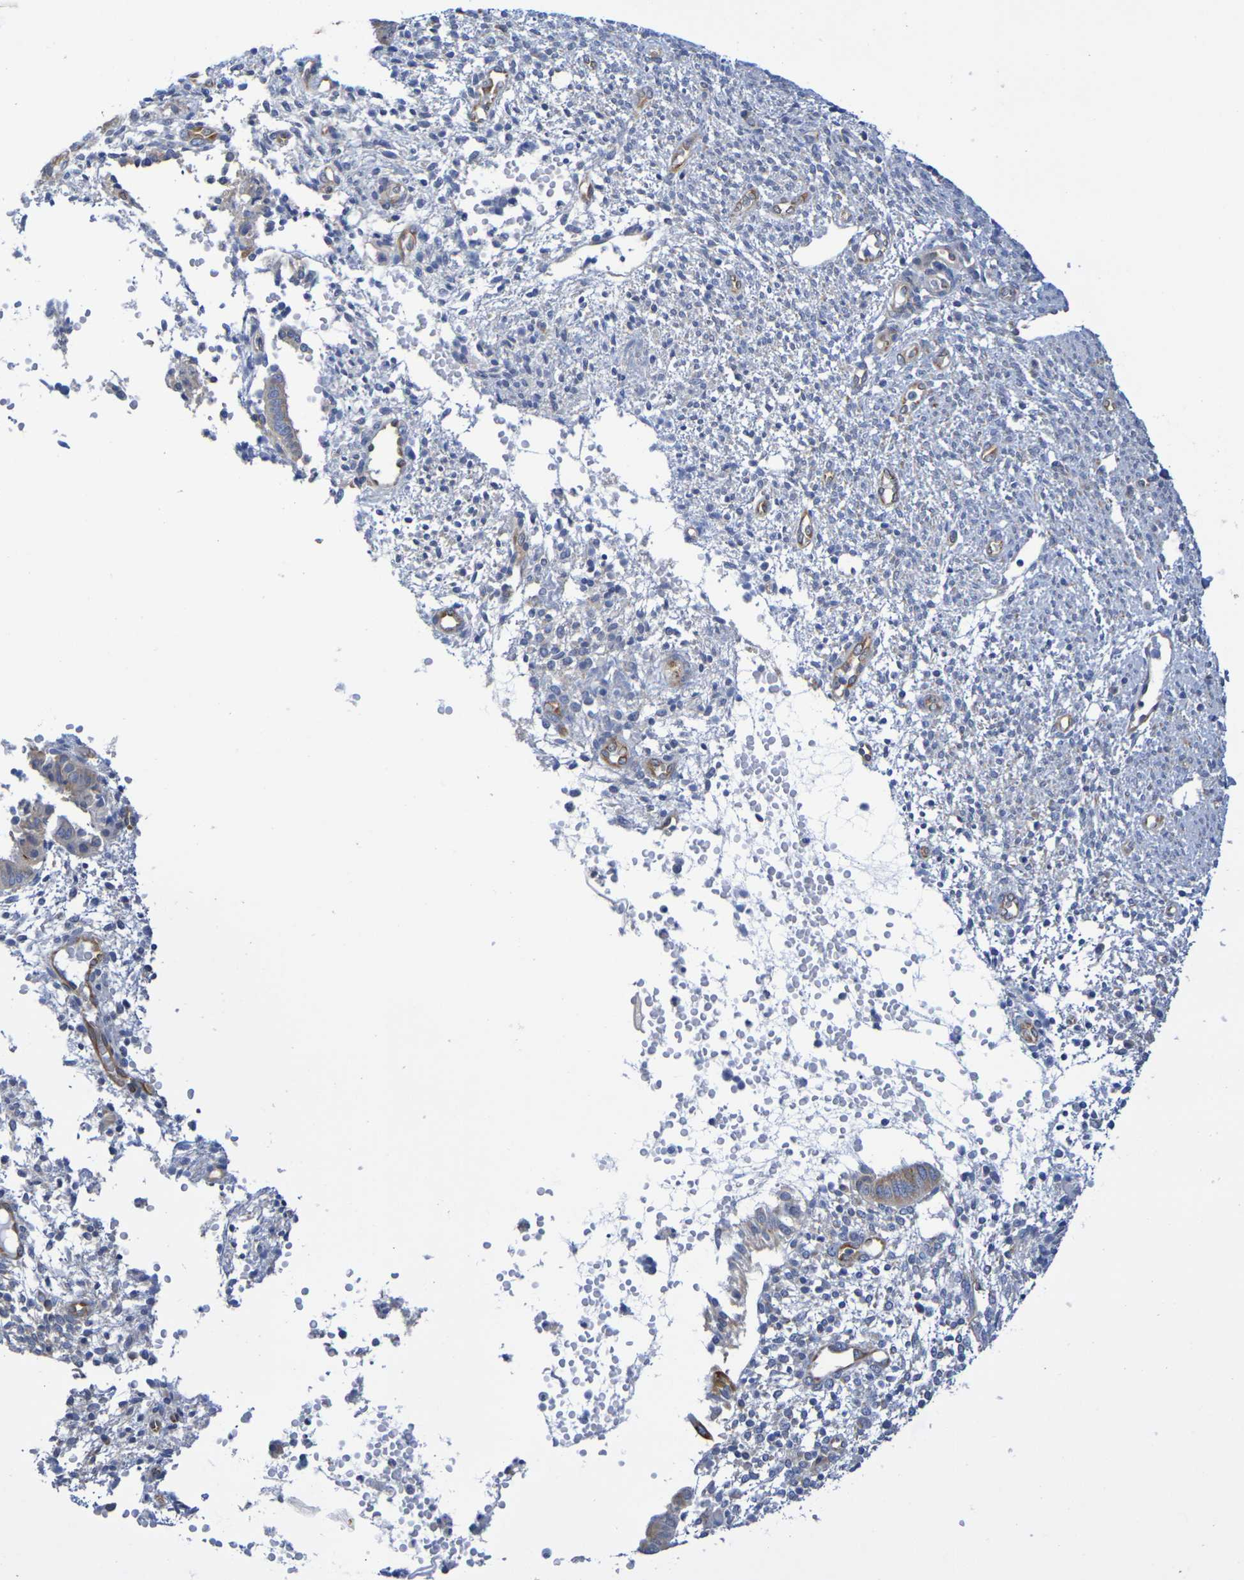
{"staining": {"intensity": "negative", "quantity": "none", "location": "none"}, "tissue": "endometrium", "cell_type": "Cells in endometrial stroma", "image_type": "normal", "snomed": [{"axis": "morphology", "description": "Normal tissue, NOS"}, {"axis": "topography", "description": "Endometrium"}], "caption": "Protein analysis of unremarkable endometrium shows no significant expression in cells in endometrial stroma. (Stains: DAB immunohistochemistry with hematoxylin counter stain, Microscopy: brightfield microscopy at high magnification).", "gene": "TMCC3", "patient": {"sex": "female", "age": 35}}